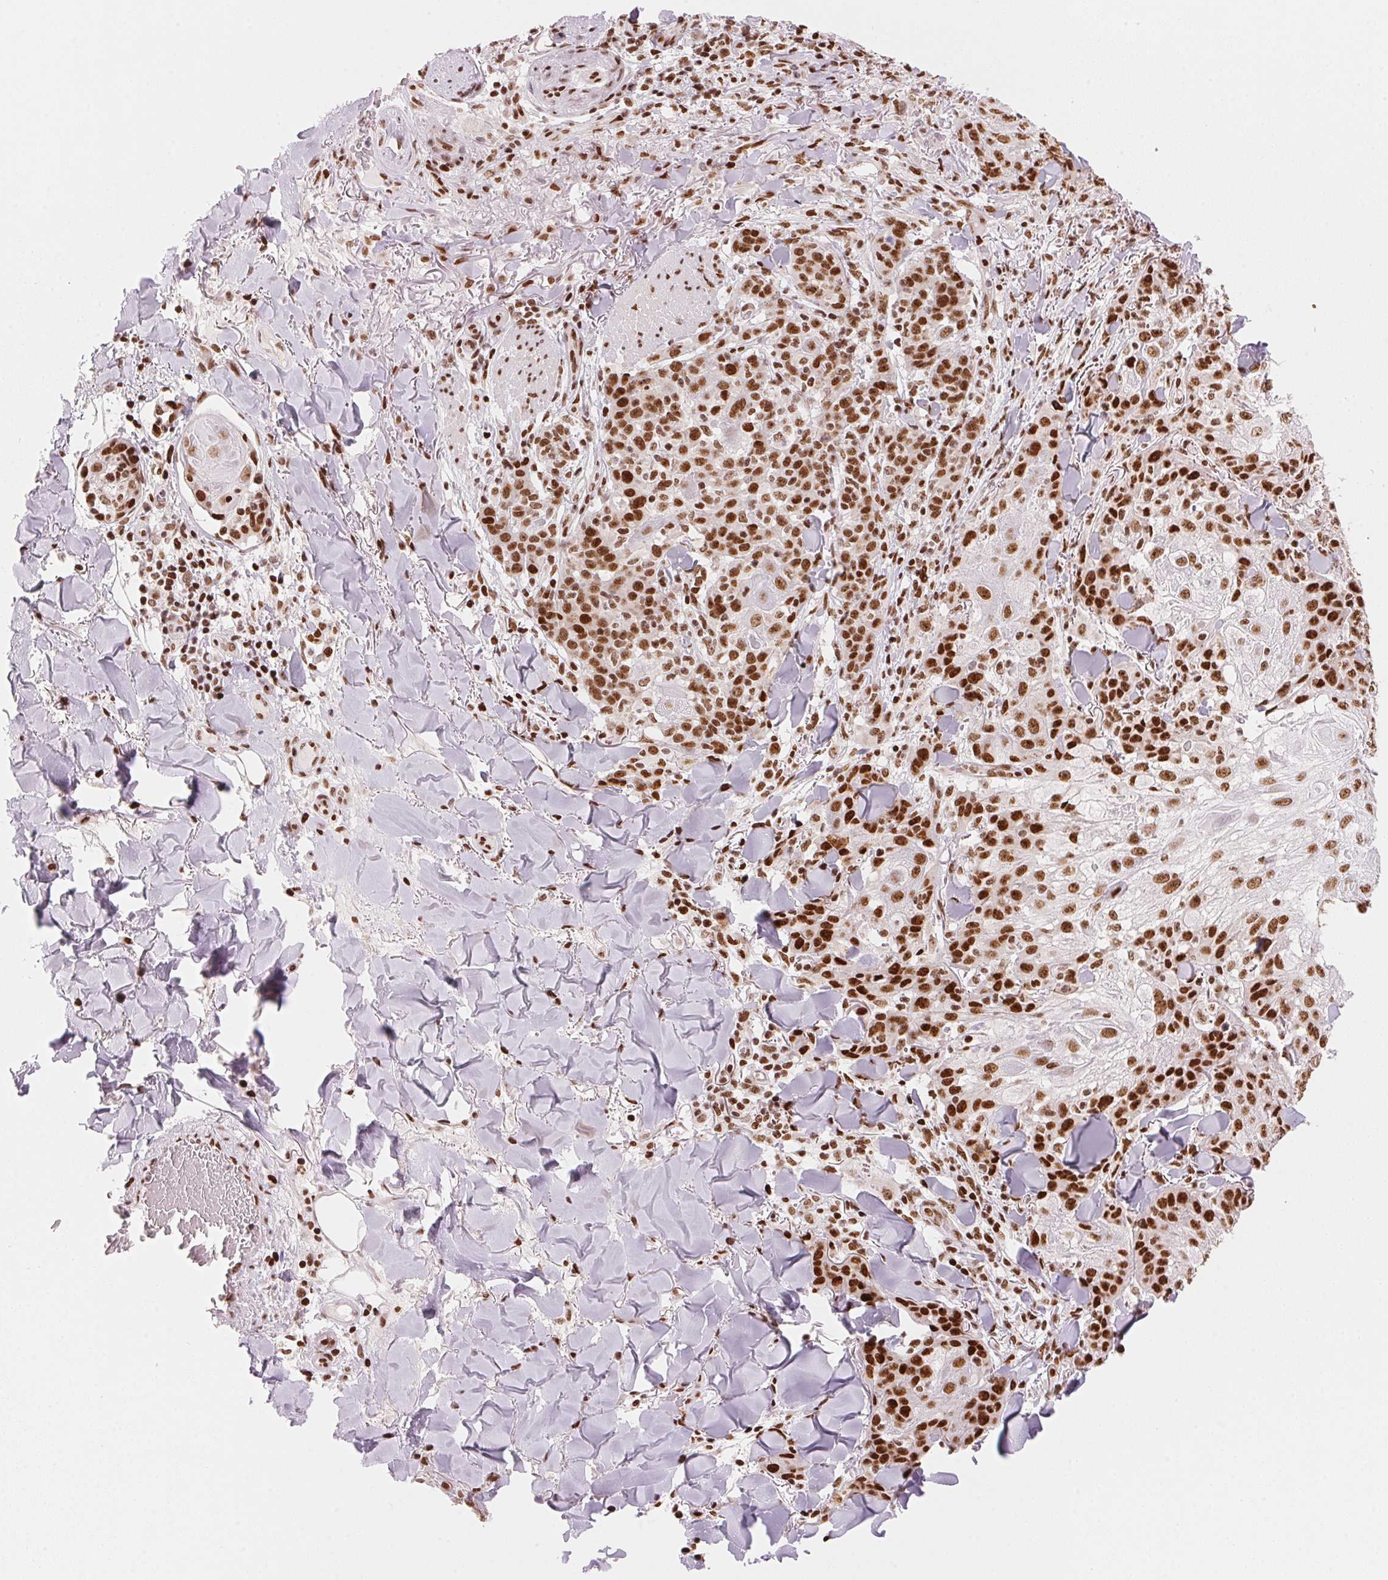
{"staining": {"intensity": "strong", "quantity": ">75%", "location": "nuclear"}, "tissue": "skin cancer", "cell_type": "Tumor cells", "image_type": "cancer", "snomed": [{"axis": "morphology", "description": "Normal tissue, NOS"}, {"axis": "morphology", "description": "Squamous cell carcinoma, NOS"}, {"axis": "topography", "description": "Skin"}], "caption": "This is a micrograph of immunohistochemistry staining of skin cancer, which shows strong positivity in the nuclear of tumor cells.", "gene": "NXF1", "patient": {"sex": "female", "age": 83}}